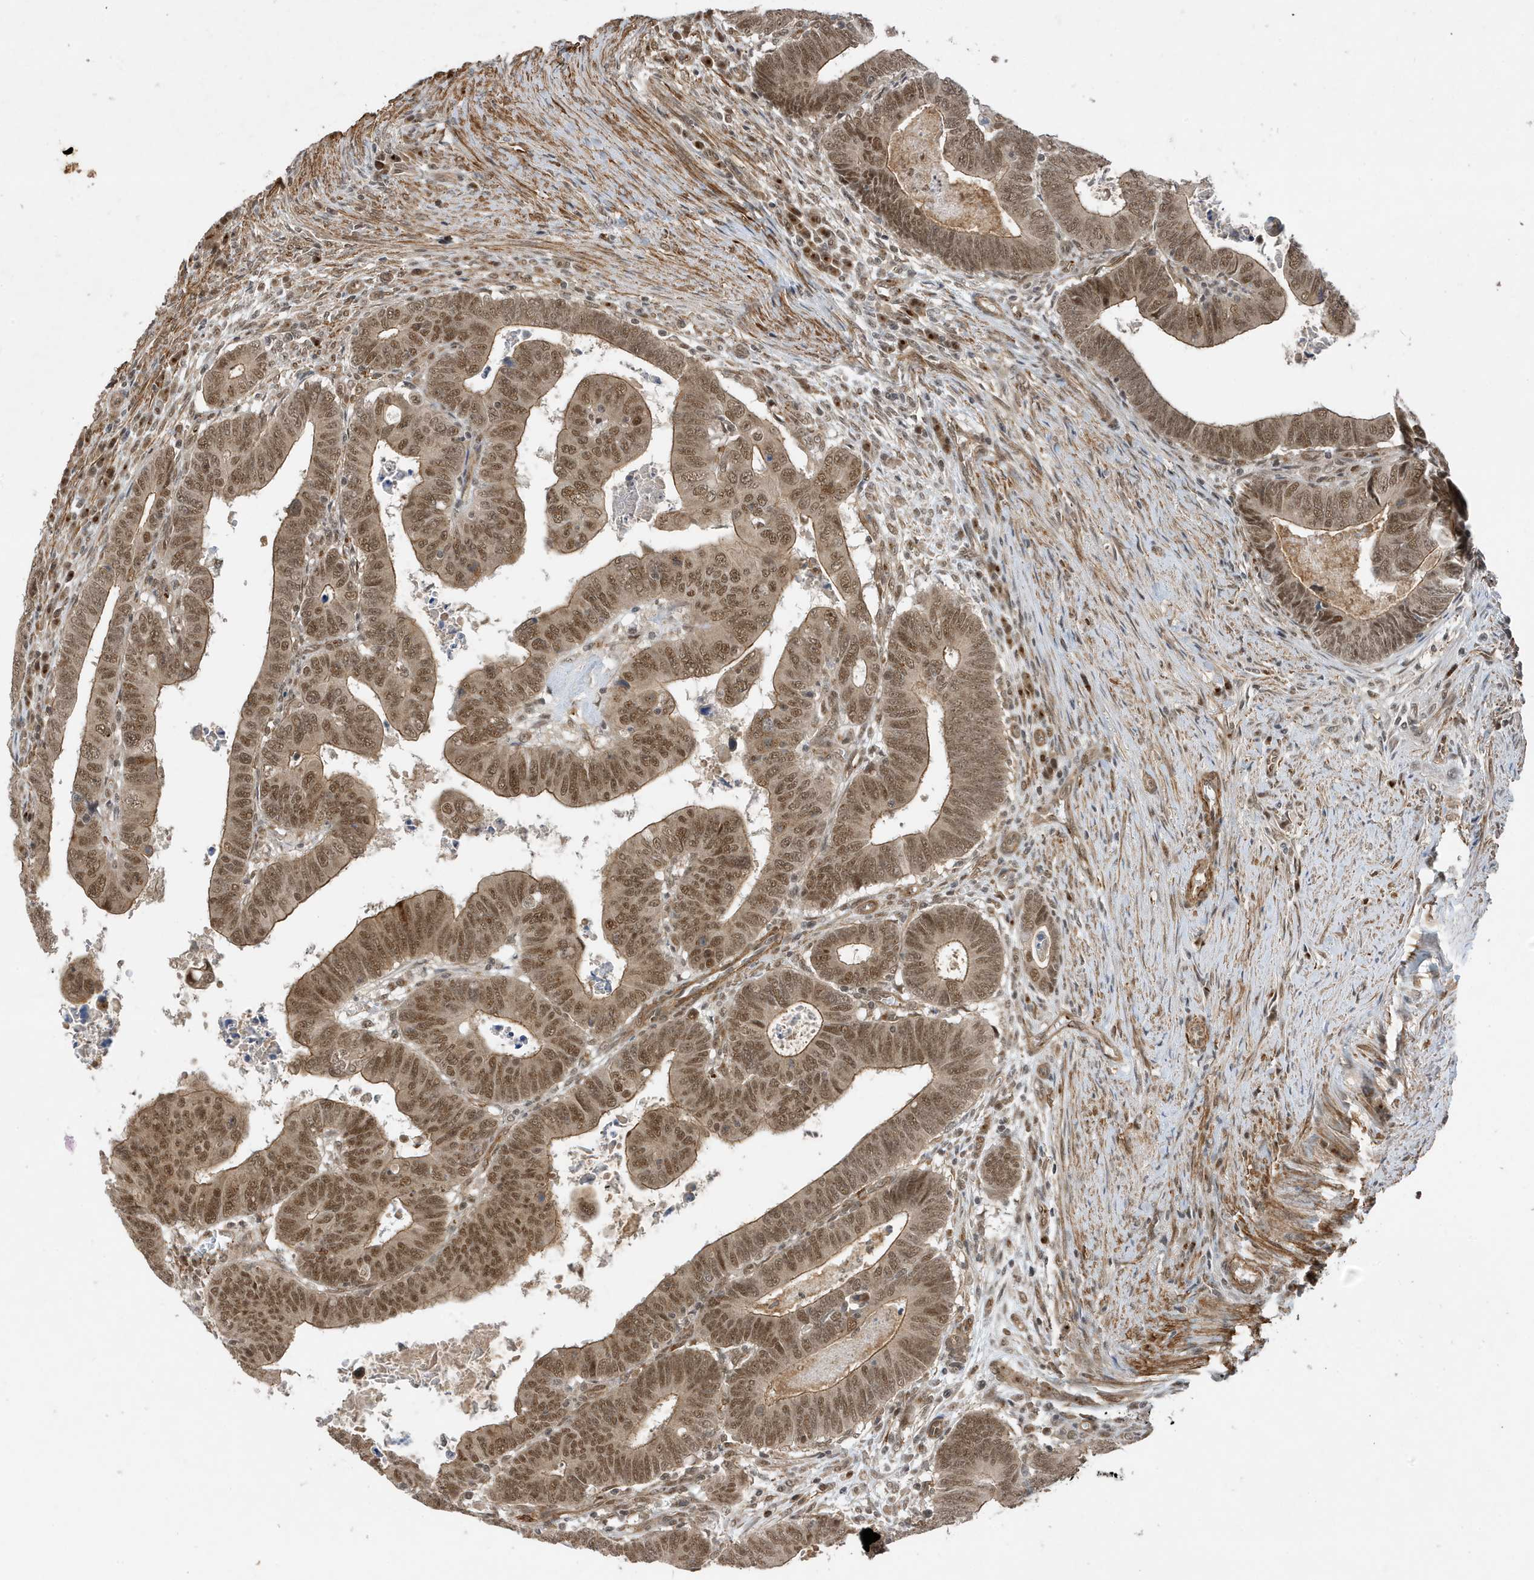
{"staining": {"intensity": "moderate", "quantity": ">75%", "location": "cytoplasmic/membranous,nuclear"}, "tissue": "colorectal cancer", "cell_type": "Tumor cells", "image_type": "cancer", "snomed": [{"axis": "morphology", "description": "Normal tissue, NOS"}, {"axis": "morphology", "description": "Adenocarcinoma, NOS"}, {"axis": "topography", "description": "Rectum"}], "caption": "Immunohistochemical staining of adenocarcinoma (colorectal) reveals medium levels of moderate cytoplasmic/membranous and nuclear protein positivity in about >75% of tumor cells. Immunohistochemistry stains the protein of interest in brown and the nuclei are stained blue.", "gene": "MAST3", "patient": {"sex": "female", "age": 65}}